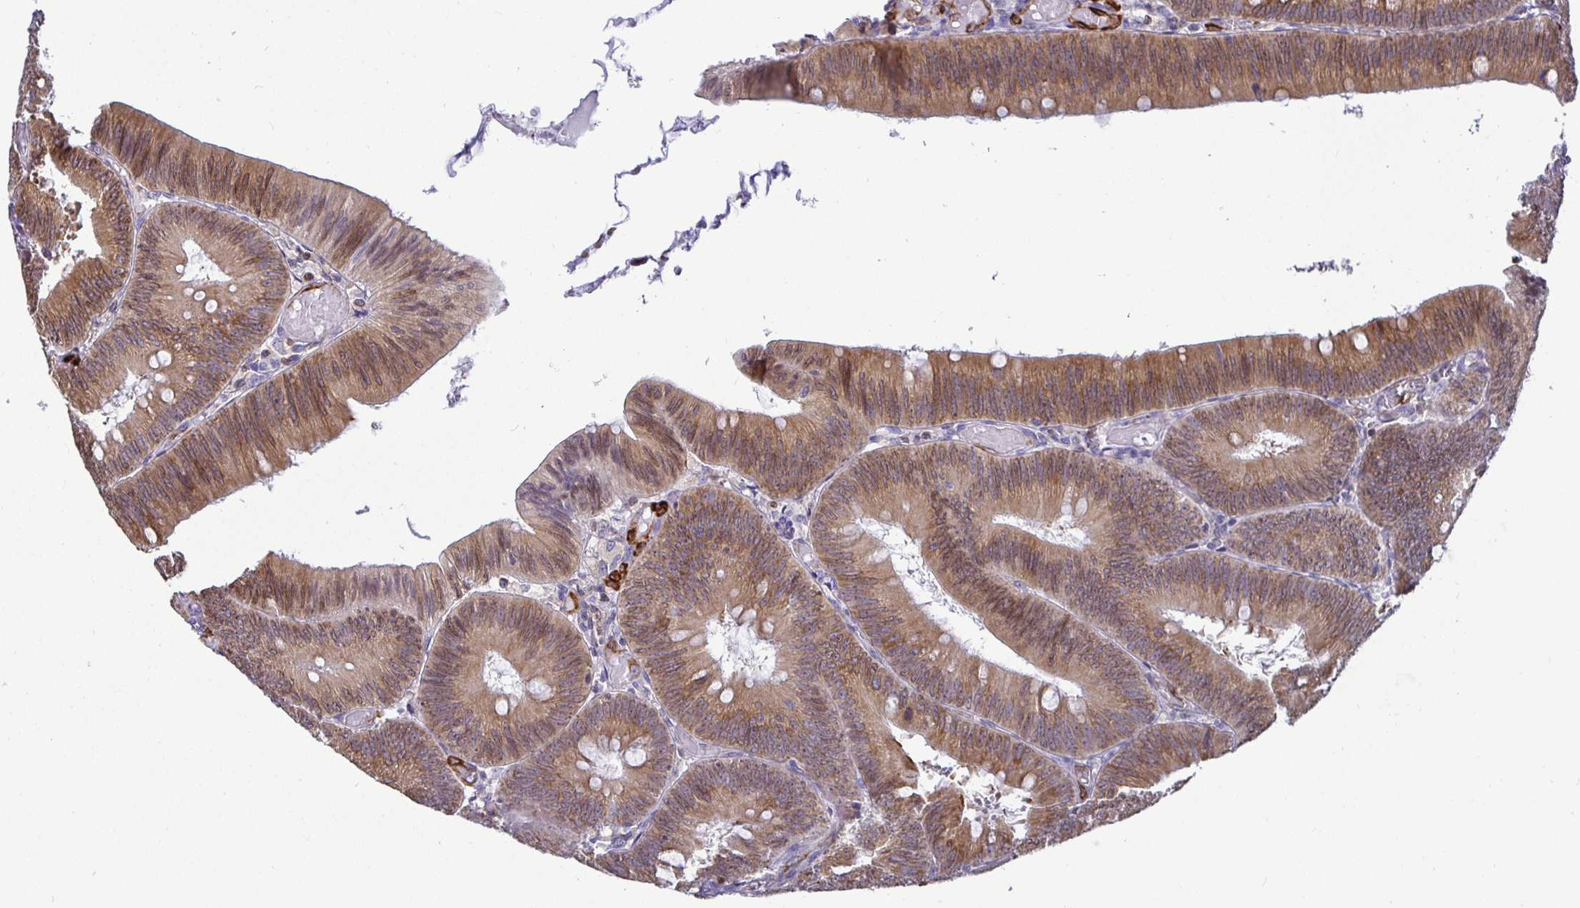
{"staining": {"intensity": "moderate", "quantity": ">75%", "location": "cytoplasmic/membranous"}, "tissue": "colorectal cancer", "cell_type": "Tumor cells", "image_type": "cancer", "snomed": [{"axis": "morphology", "description": "Adenocarcinoma, NOS"}, {"axis": "topography", "description": "Colon"}], "caption": "Colorectal adenocarcinoma stained with DAB immunohistochemistry demonstrates medium levels of moderate cytoplasmic/membranous expression in about >75% of tumor cells.", "gene": "TP53I11", "patient": {"sex": "male", "age": 84}}